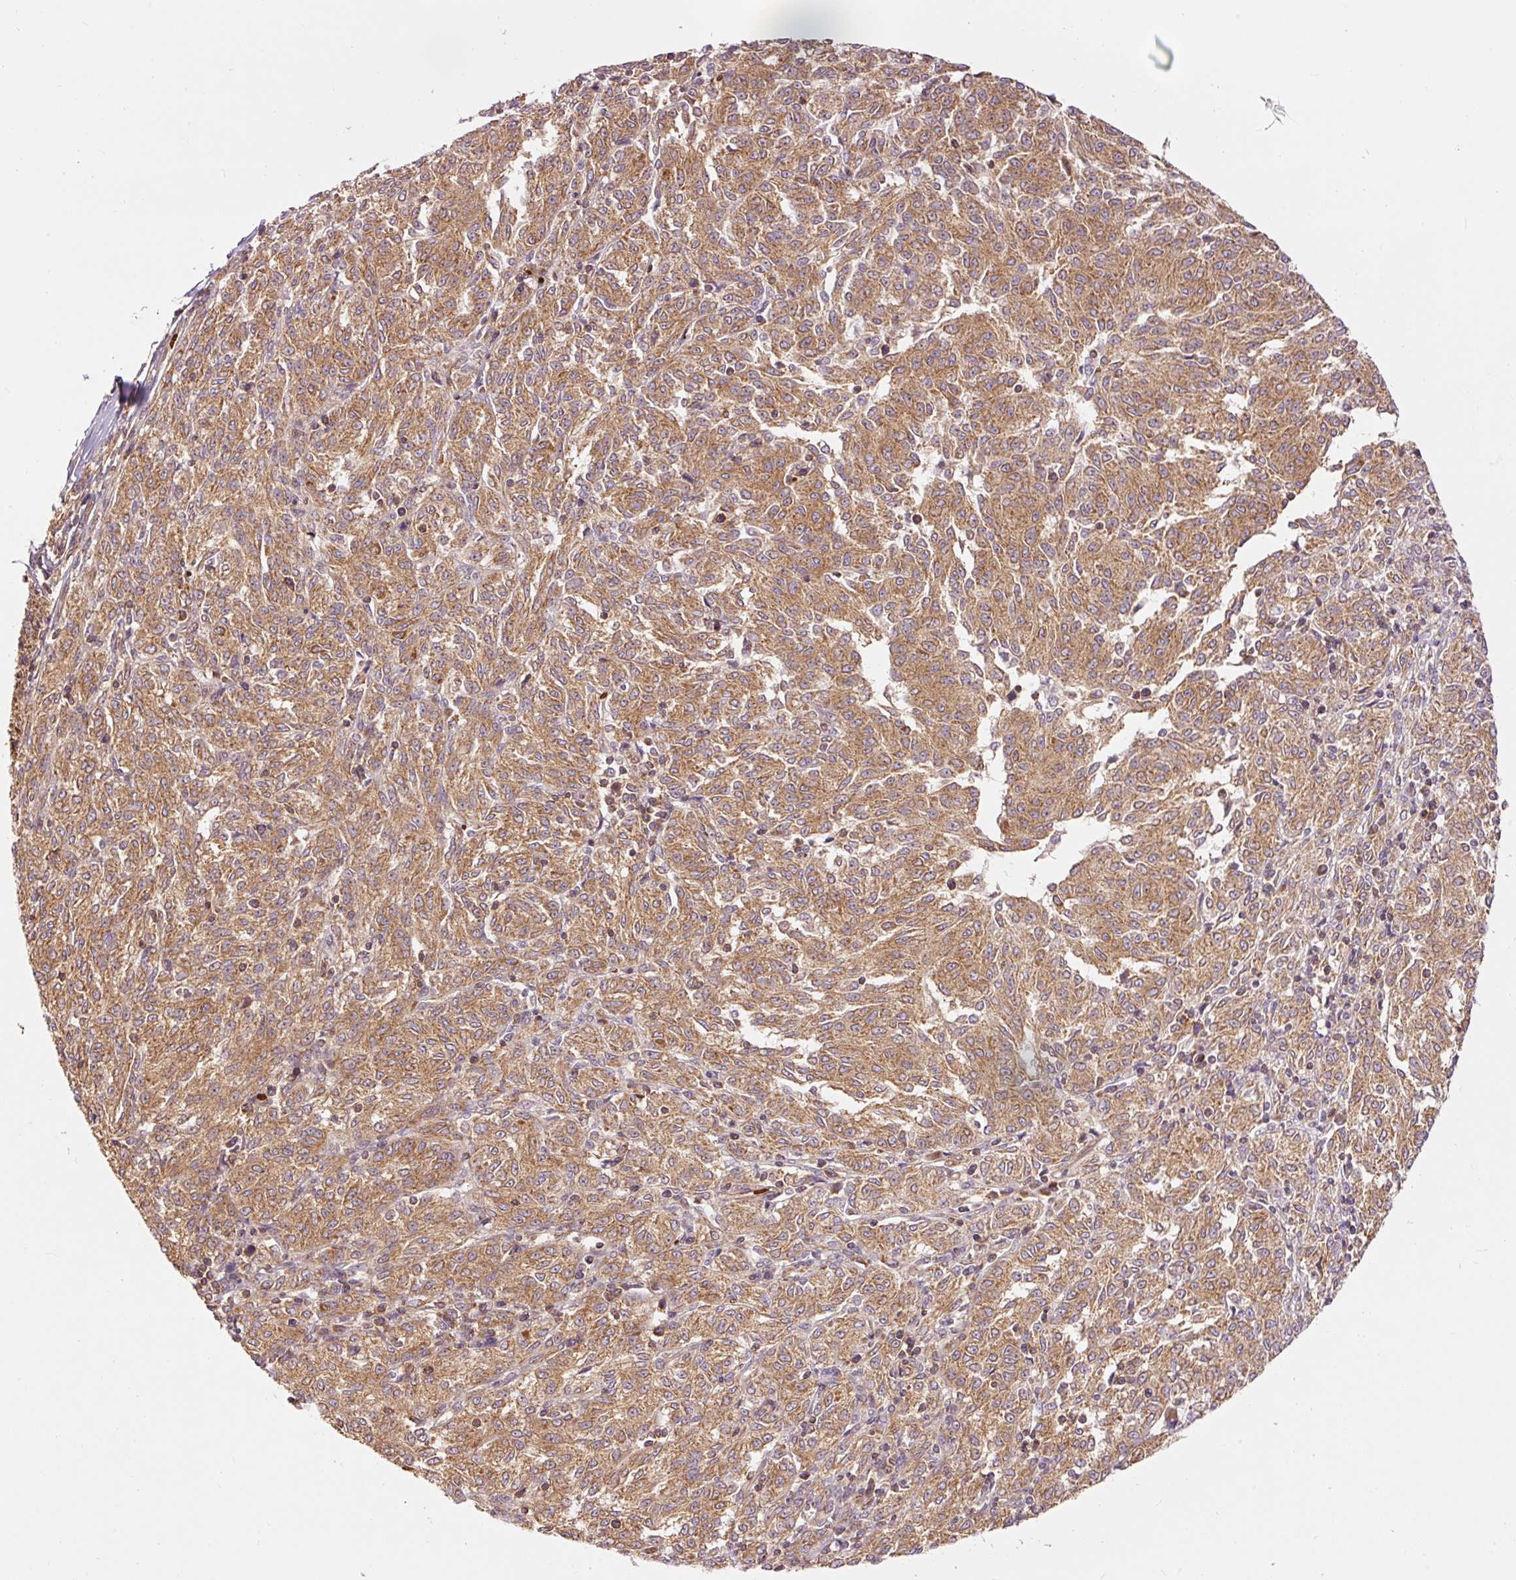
{"staining": {"intensity": "moderate", "quantity": ">75%", "location": "cytoplasmic/membranous"}, "tissue": "melanoma", "cell_type": "Tumor cells", "image_type": "cancer", "snomed": [{"axis": "morphology", "description": "Malignant melanoma, NOS"}, {"axis": "topography", "description": "Skin"}], "caption": "IHC (DAB (3,3'-diaminobenzidine)) staining of human malignant melanoma shows moderate cytoplasmic/membranous protein staining in approximately >75% of tumor cells. (DAB IHC with brightfield microscopy, high magnification).", "gene": "ADCY4", "patient": {"sex": "female", "age": 72}}